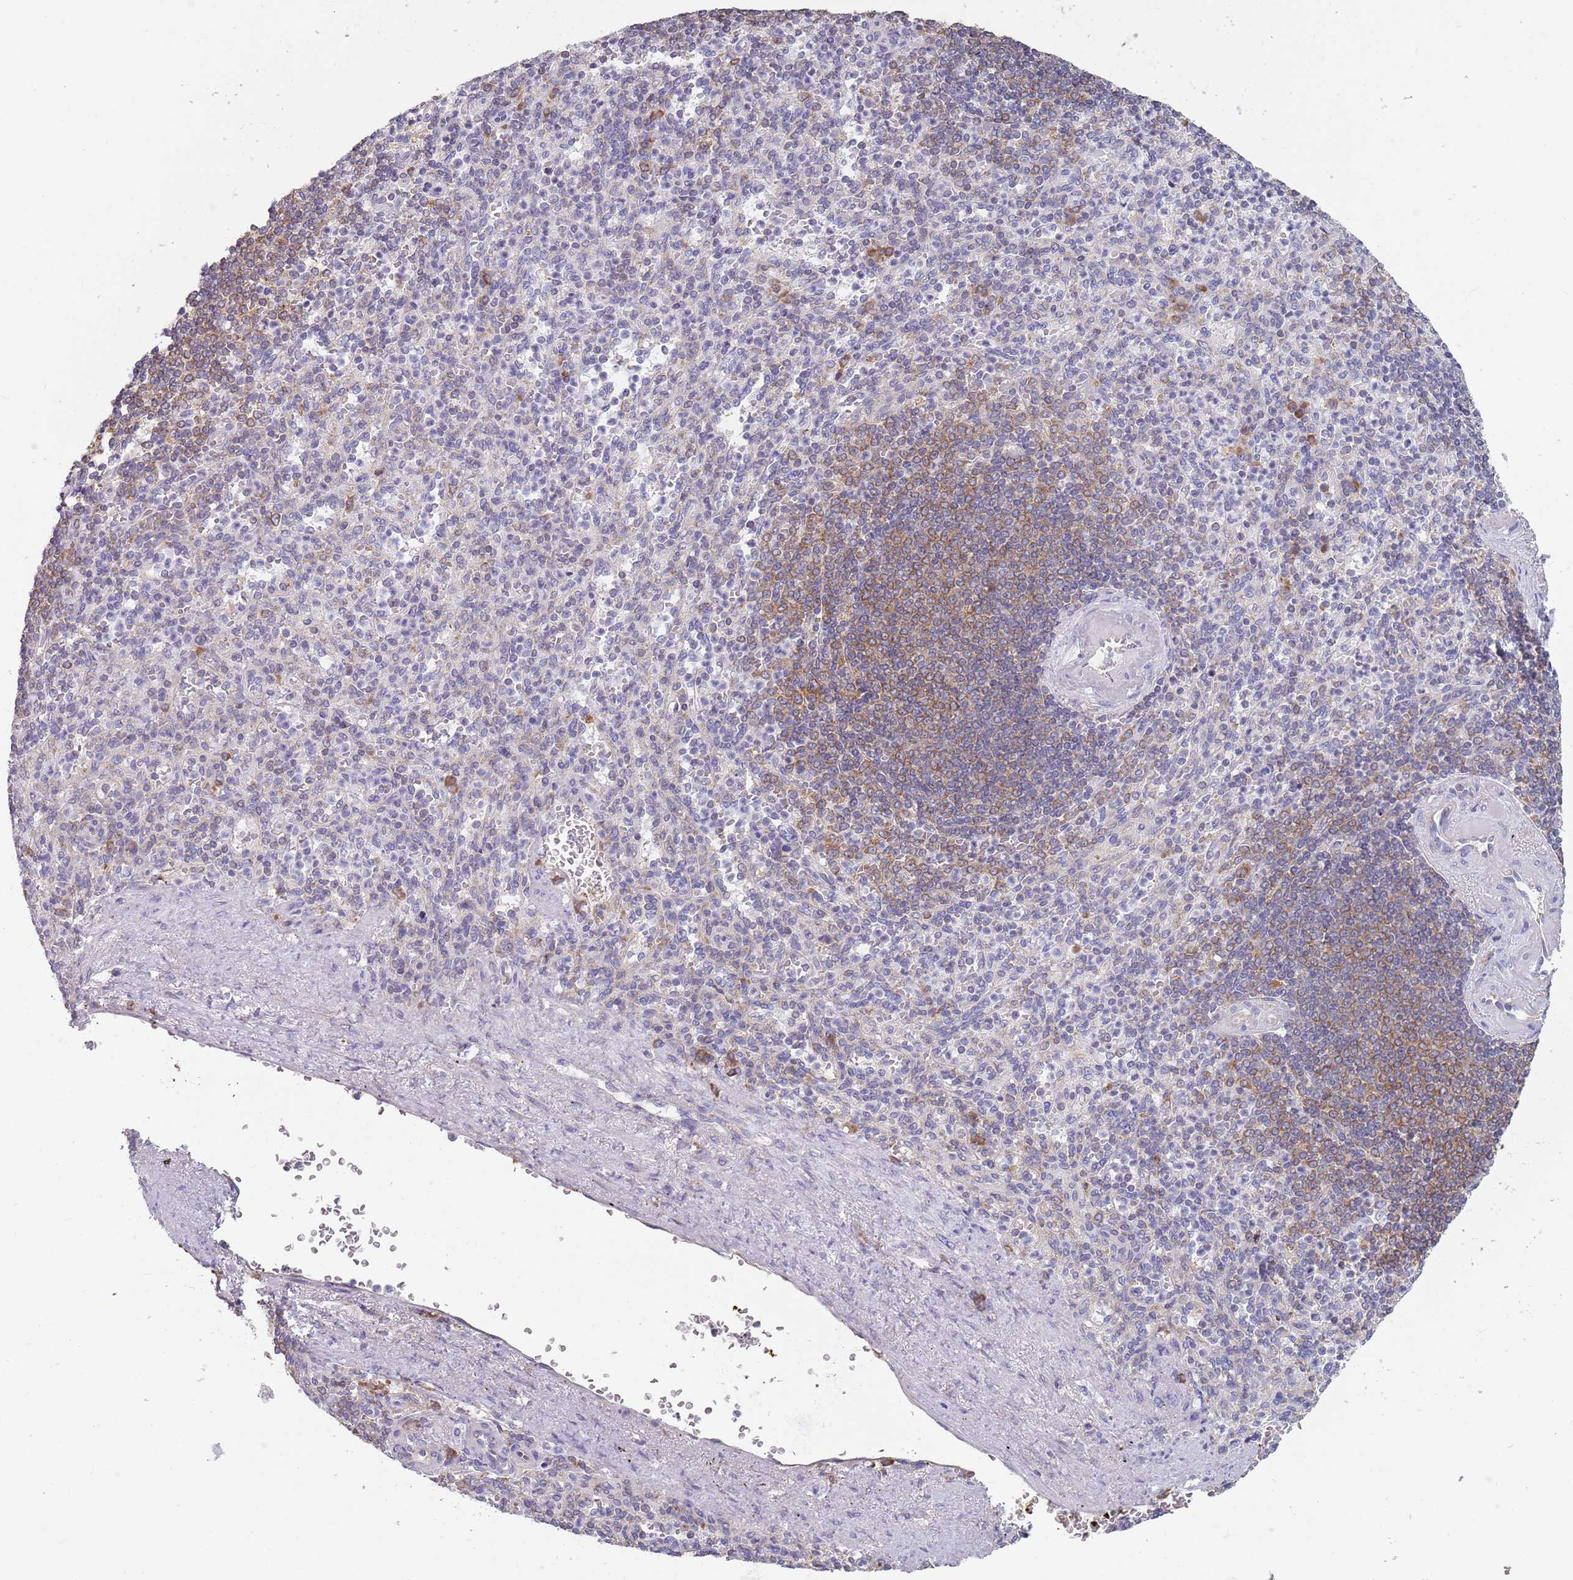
{"staining": {"intensity": "moderate", "quantity": "<25%", "location": "cytoplasmic/membranous"}, "tissue": "spleen", "cell_type": "Cells in red pulp", "image_type": "normal", "snomed": [{"axis": "morphology", "description": "Normal tissue, NOS"}, {"axis": "topography", "description": "Spleen"}], "caption": "Spleen stained for a protein (brown) displays moderate cytoplasmic/membranous positive positivity in approximately <25% of cells in red pulp.", "gene": "RPL17", "patient": {"sex": "female", "age": 74}}